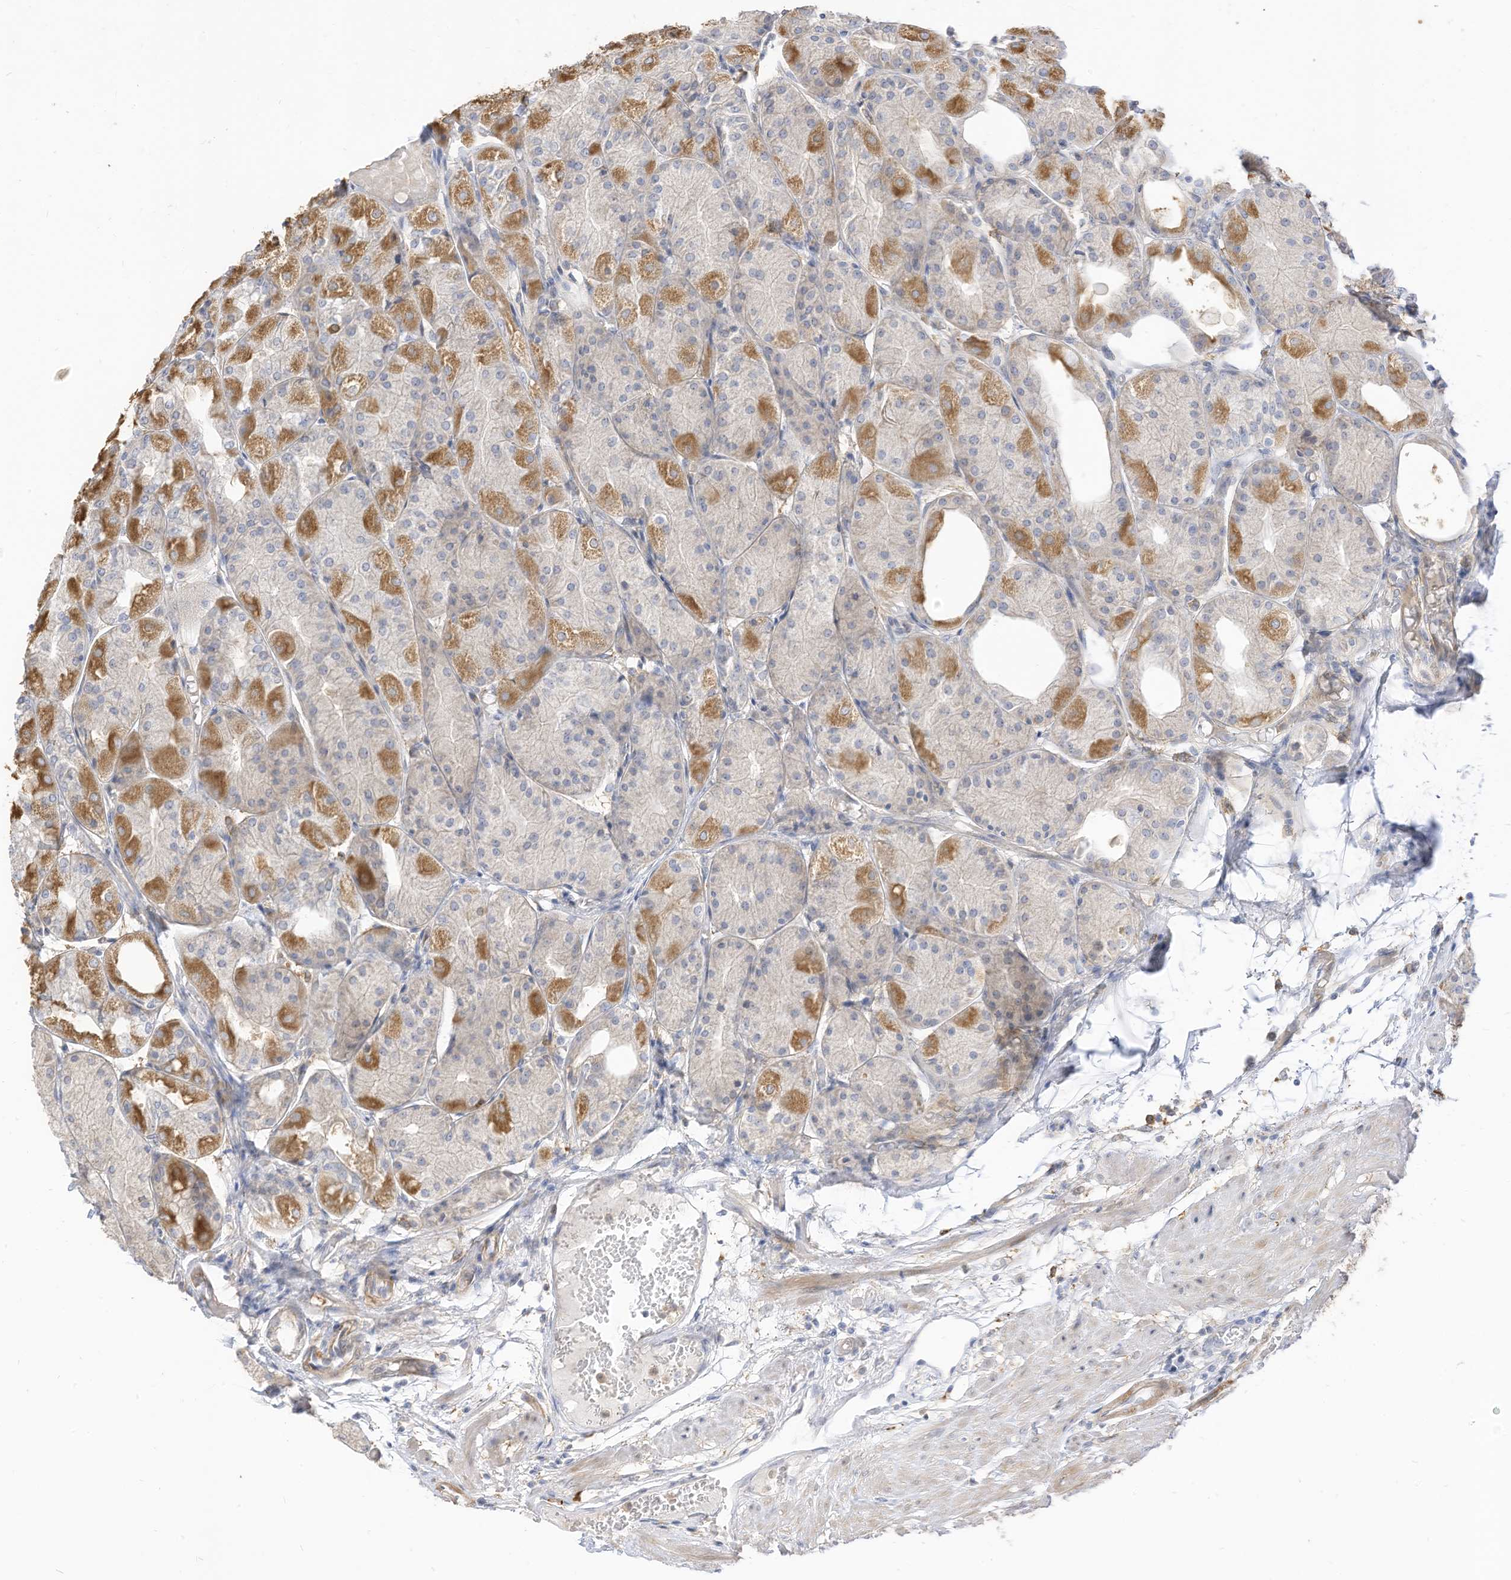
{"staining": {"intensity": "moderate", "quantity": "25%-75%", "location": "cytoplasmic/membranous"}, "tissue": "stomach", "cell_type": "Glandular cells", "image_type": "normal", "snomed": [{"axis": "morphology", "description": "Normal tissue, NOS"}, {"axis": "topography", "description": "Stomach, upper"}], "caption": "High-power microscopy captured an immunohistochemistry (IHC) photomicrograph of normal stomach, revealing moderate cytoplasmic/membranous expression in approximately 25%-75% of glandular cells.", "gene": "ATP13A1", "patient": {"sex": "male", "age": 72}}